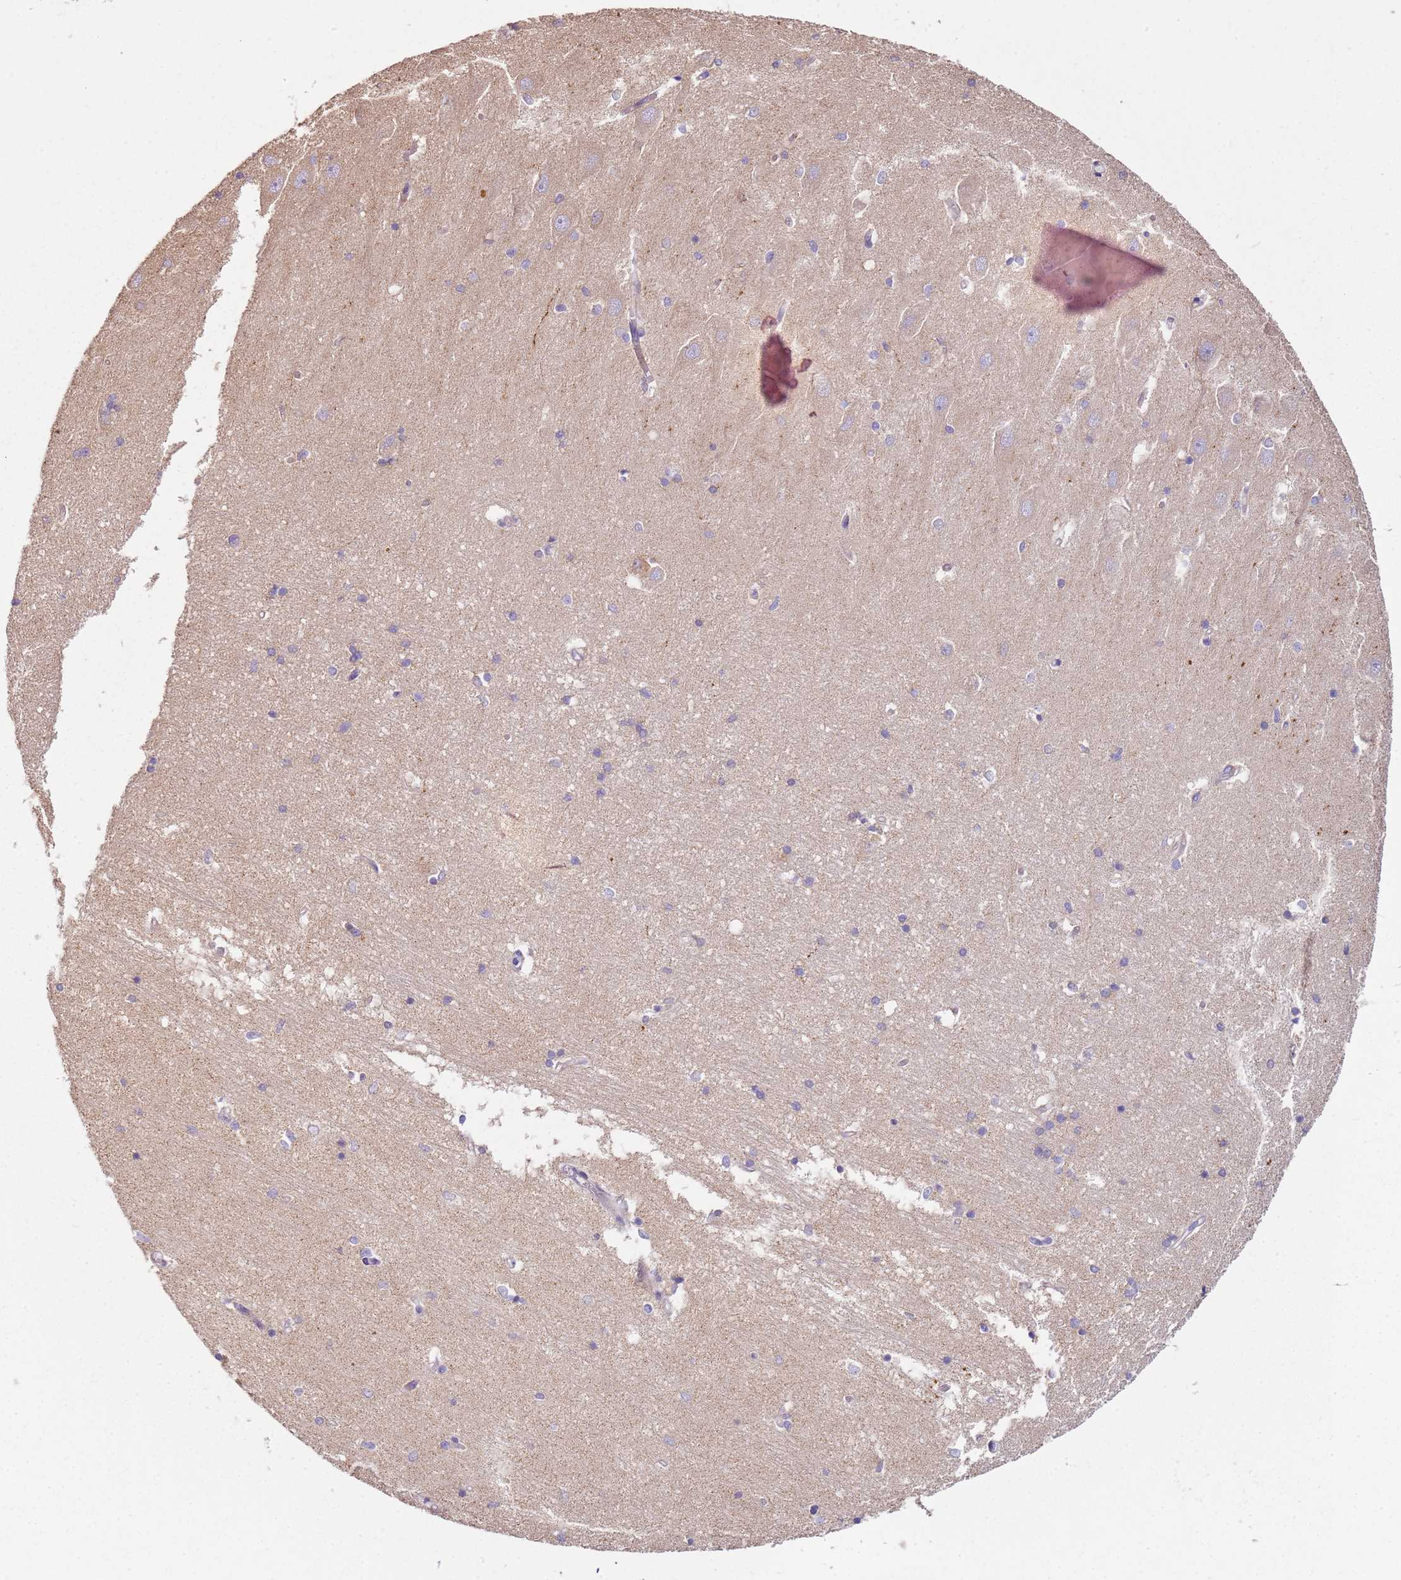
{"staining": {"intensity": "negative", "quantity": "none", "location": "none"}, "tissue": "hippocampus", "cell_type": "Glial cells", "image_type": "normal", "snomed": [{"axis": "morphology", "description": "Normal tissue, NOS"}, {"axis": "topography", "description": "Hippocampus"}], "caption": "A histopathology image of human hippocampus is negative for staining in glial cells. (DAB (3,3'-diaminobenzidine) IHC, high magnification).", "gene": "ALS2", "patient": {"sex": "male", "age": 45}}